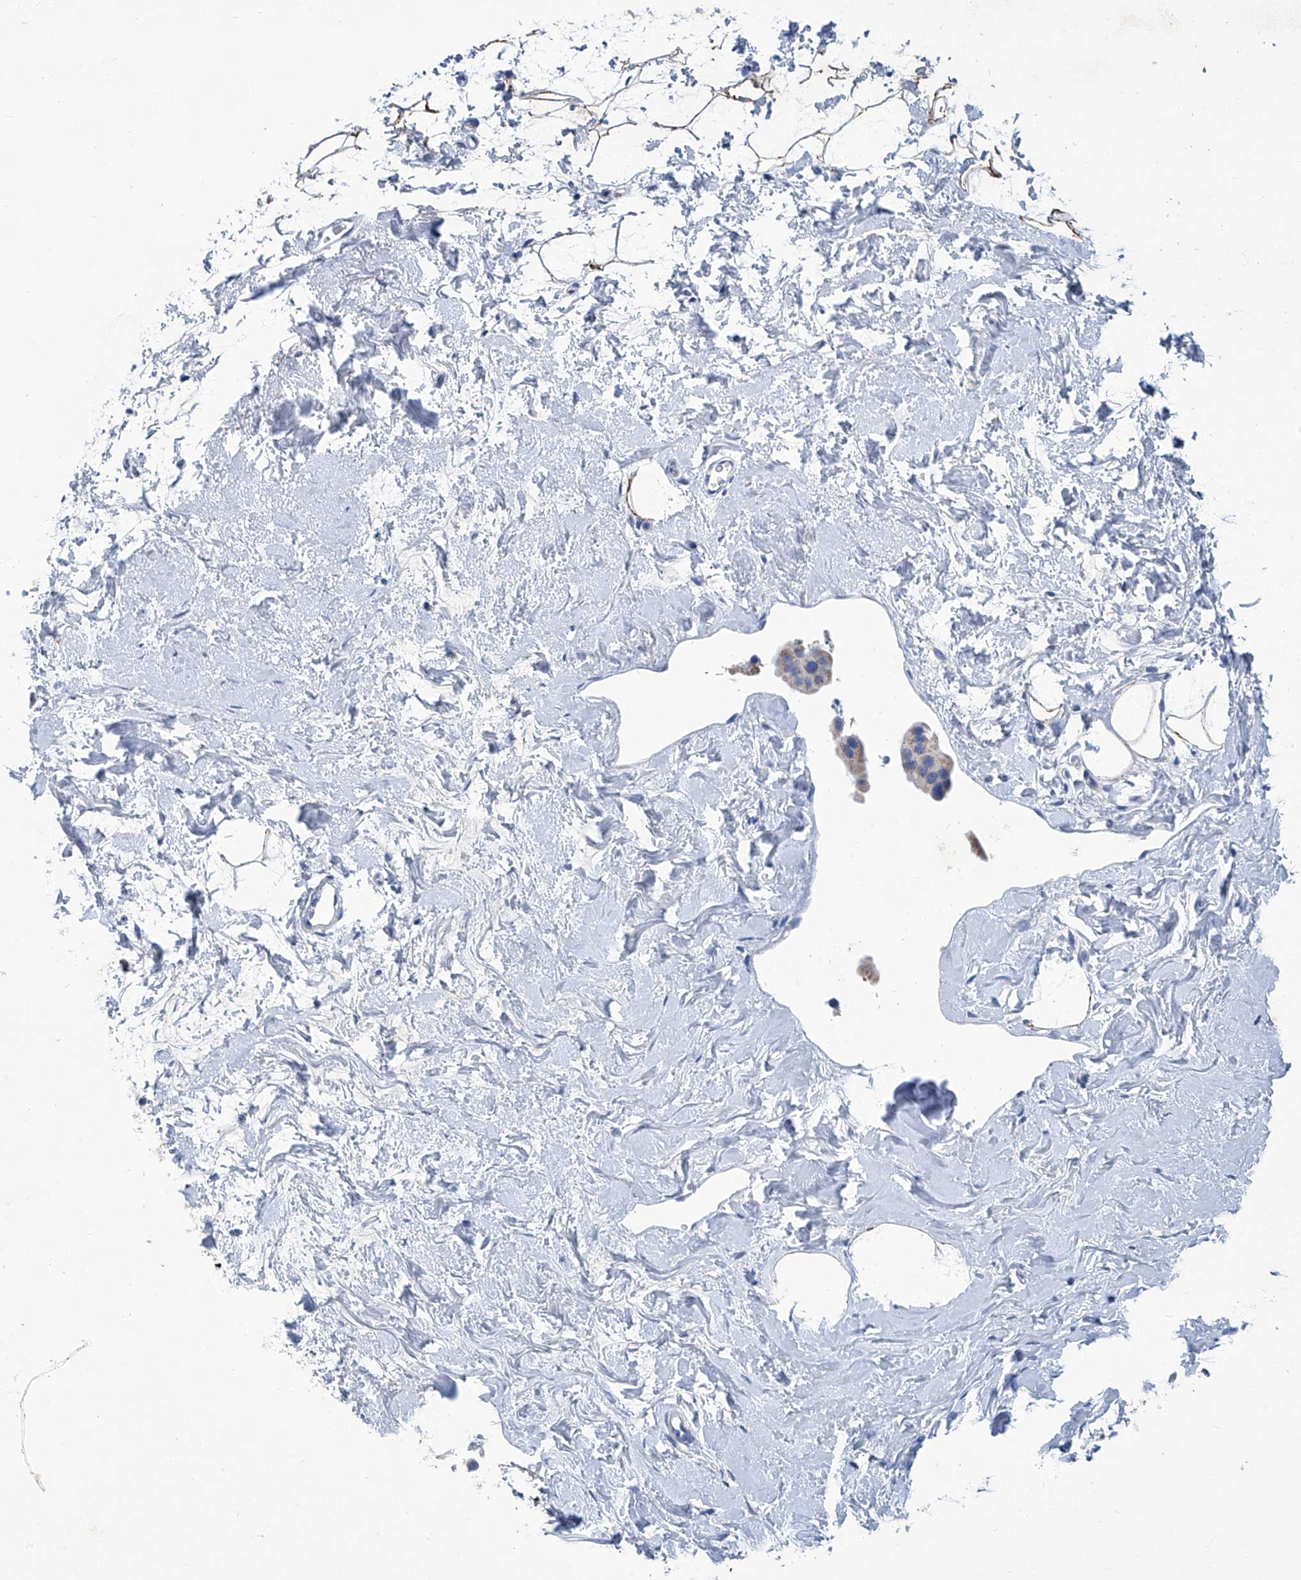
{"staining": {"intensity": "weak", "quantity": "<25%", "location": "cytoplasmic/membranous"}, "tissue": "breast cancer", "cell_type": "Tumor cells", "image_type": "cancer", "snomed": [{"axis": "morphology", "description": "Normal tissue, NOS"}, {"axis": "morphology", "description": "Duct carcinoma"}, {"axis": "topography", "description": "Breast"}], "caption": "A micrograph of human infiltrating ductal carcinoma (breast) is negative for staining in tumor cells.", "gene": "MTARC1", "patient": {"sex": "female", "age": 39}}